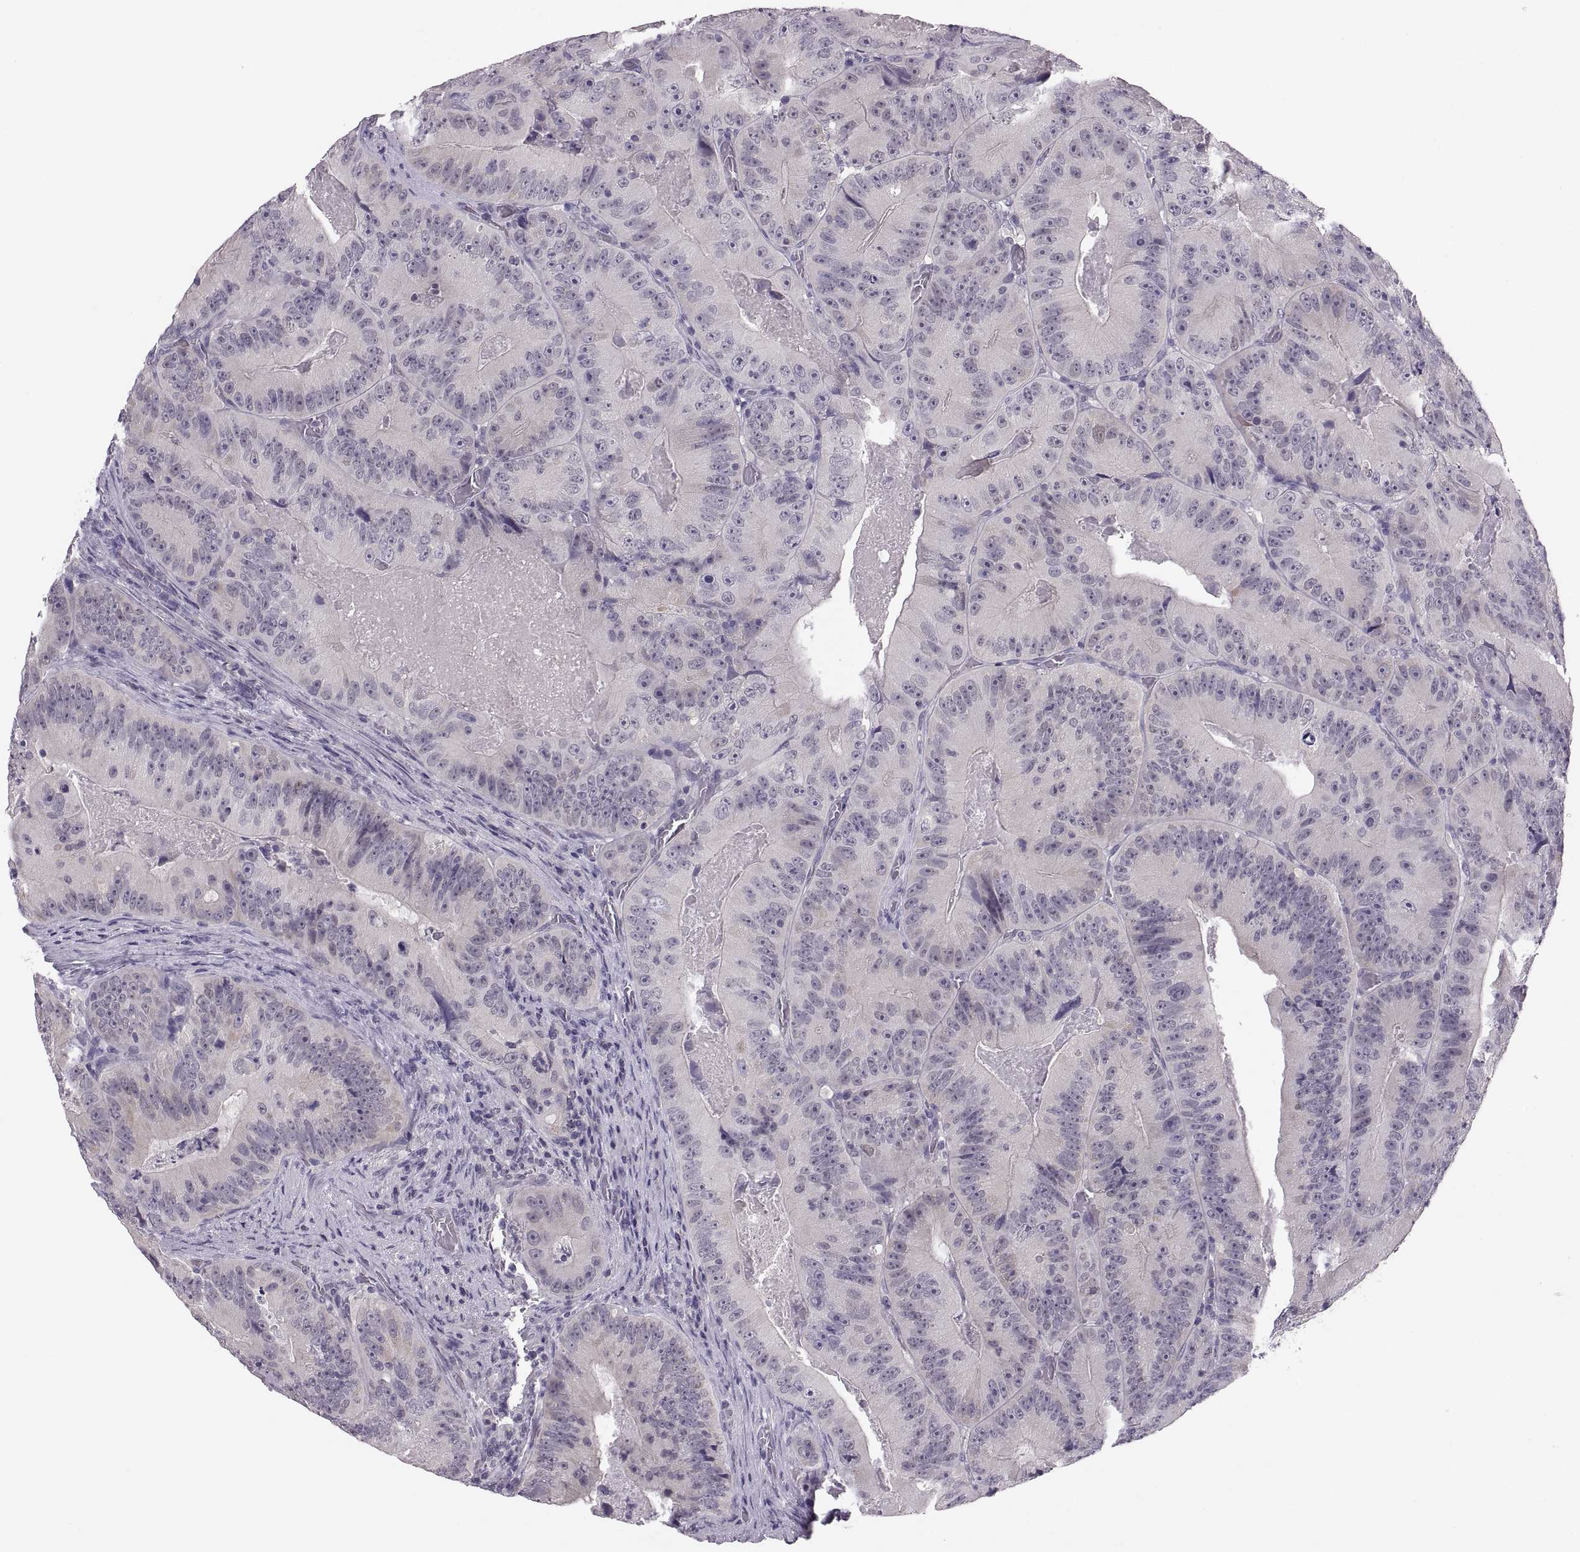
{"staining": {"intensity": "negative", "quantity": "none", "location": "none"}, "tissue": "colorectal cancer", "cell_type": "Tumor cells", "image_type": "cancer", "snomed": [{"axis": "morphology", "description": "Adenocarcinoma, NOS"}, {"axis": "topography", "description": "Colon"}], "caption": "Tumor cells show no significant protein positivity in colorectal cancer.", "gene": "ADH6", "patient": {"sex": "female", "age": 86}}